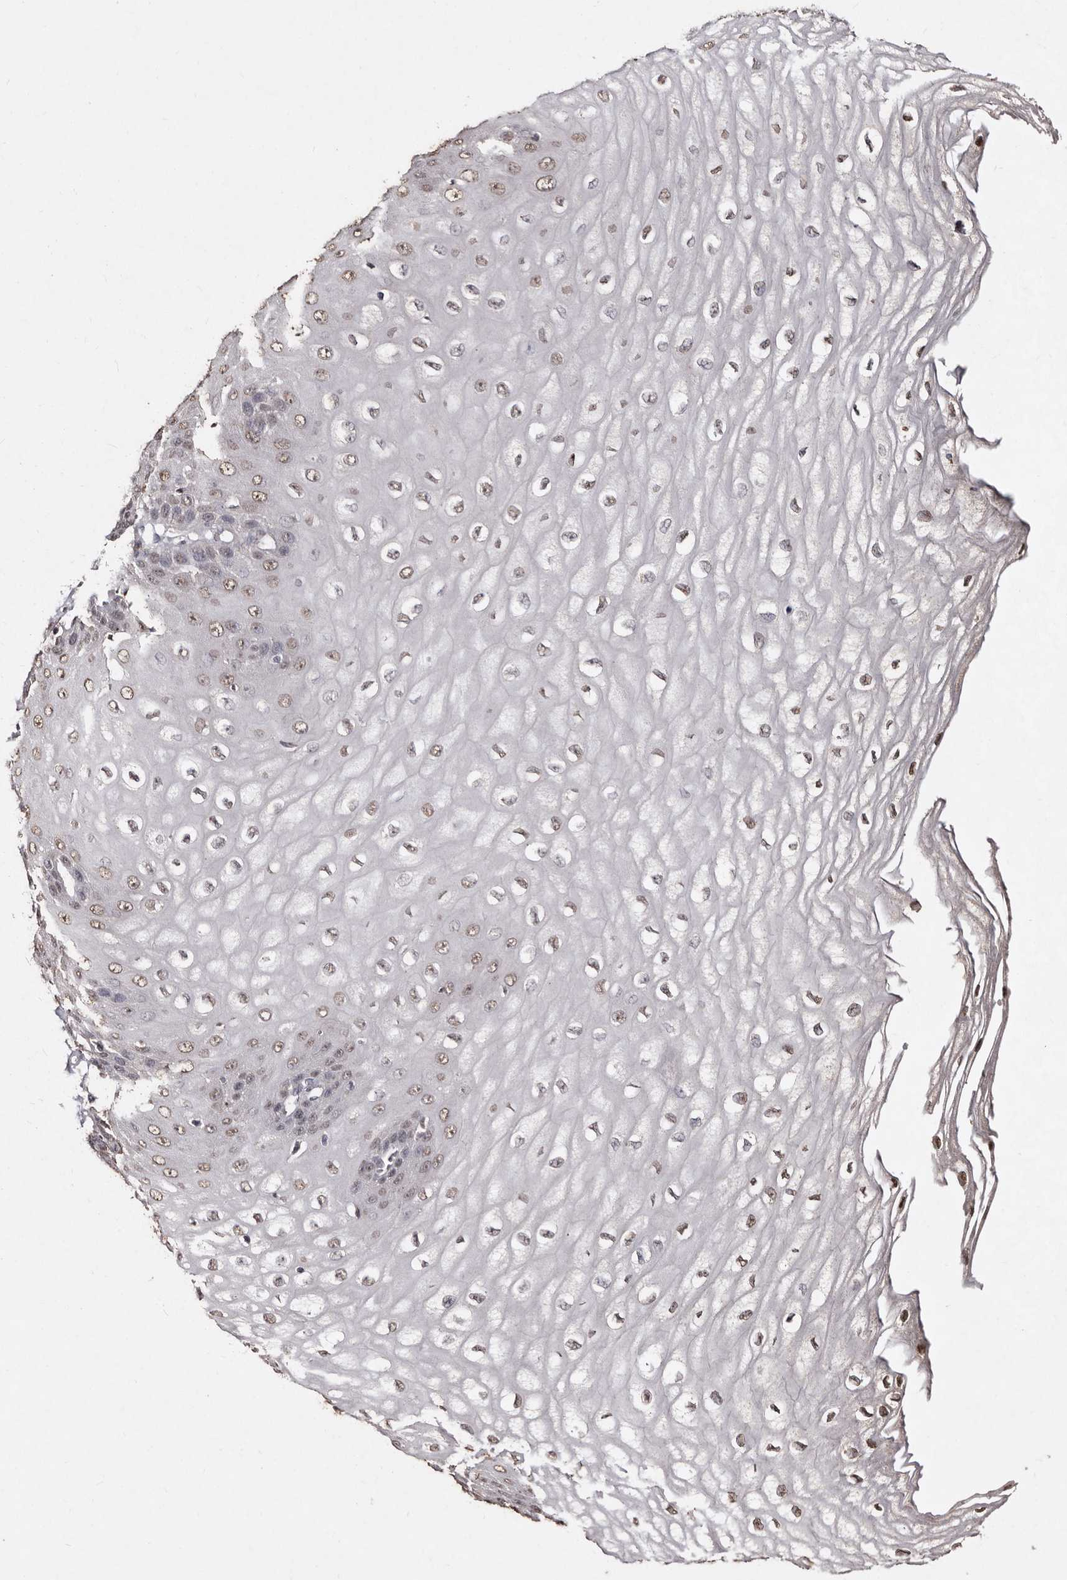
{"staining": {"intensity": "moderate", "quantity": "25%-75%", "location": "nuclear"}, "tissue": "esophagus", "cell_type": "Squamous epithelial cells", "image_type": "normal", "snomed": [{"axis": "morphology", "description": "Normal tissue, NOS"}, {"axis": "topography", "description": "Esophagus"}], "caption": "DAB (3,3'-diaminobenzidine) immunohistochemical staining of normal esophagus demonstrates moderate nuclear protein expression in approximately 25%-75% of squamous epithelial cells.", "gene": "ERBB4", "patient": {"sex": "male", "age": 60}}